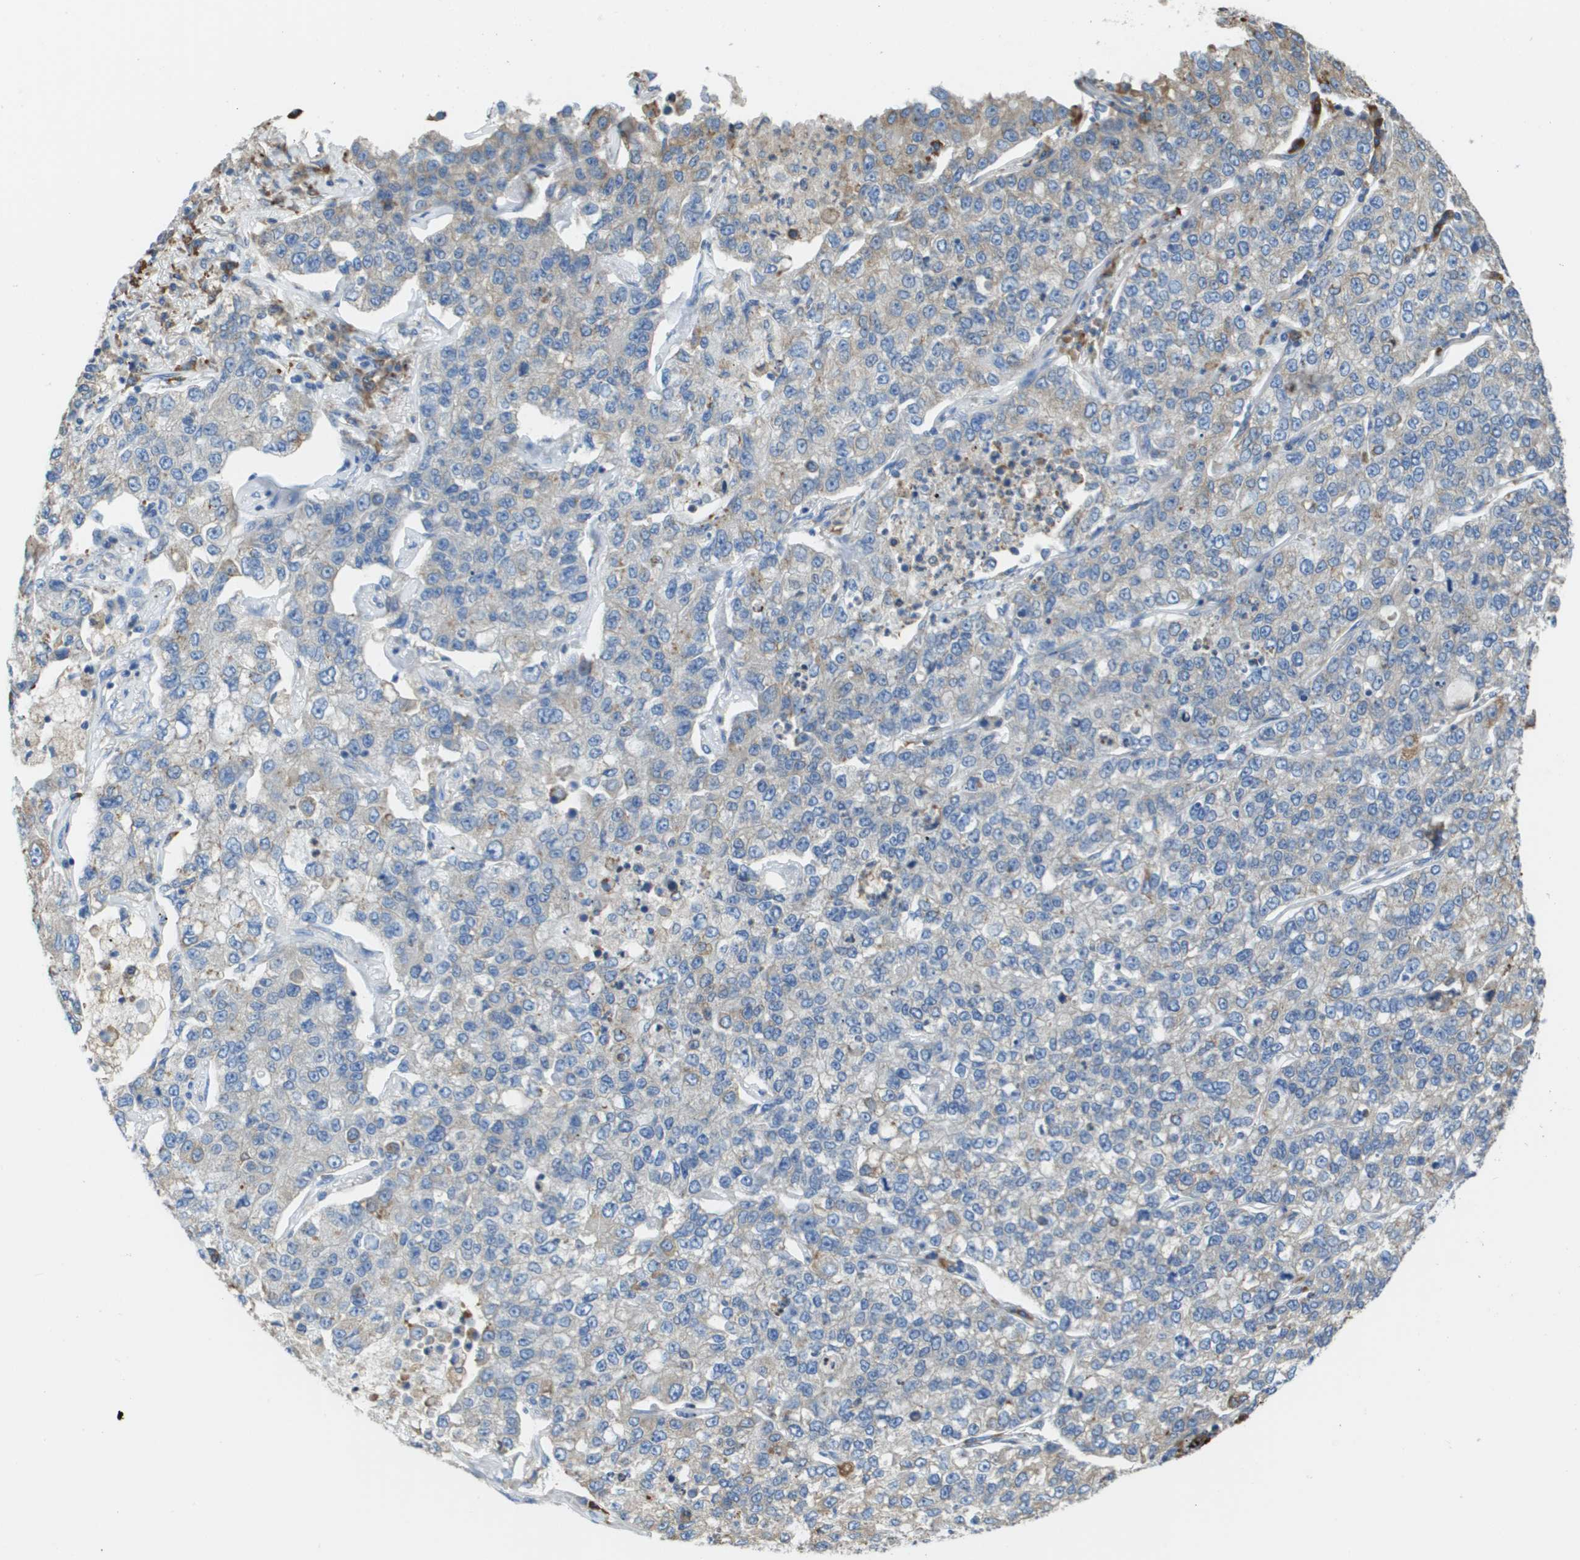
{"staining": {"intensity": "weak", "quantity": "<25%", "location": "cytoplasmic/membranous"}, "tissue": "lung cancer", "cell_type": "Tumor cells", "image_type": "cancer", "snomed": [{"axis": "morphology", "description": "Adenocarcinoma, NOS"}, {"axis": "topography", "description": "Lung"}], "caption": "DAB immunohistochemical staining of lung cancer exhibits no significant positivity in tumor cells.", "gene": "SDR42E1", "patient": {"sex": "male", "age": 49}}